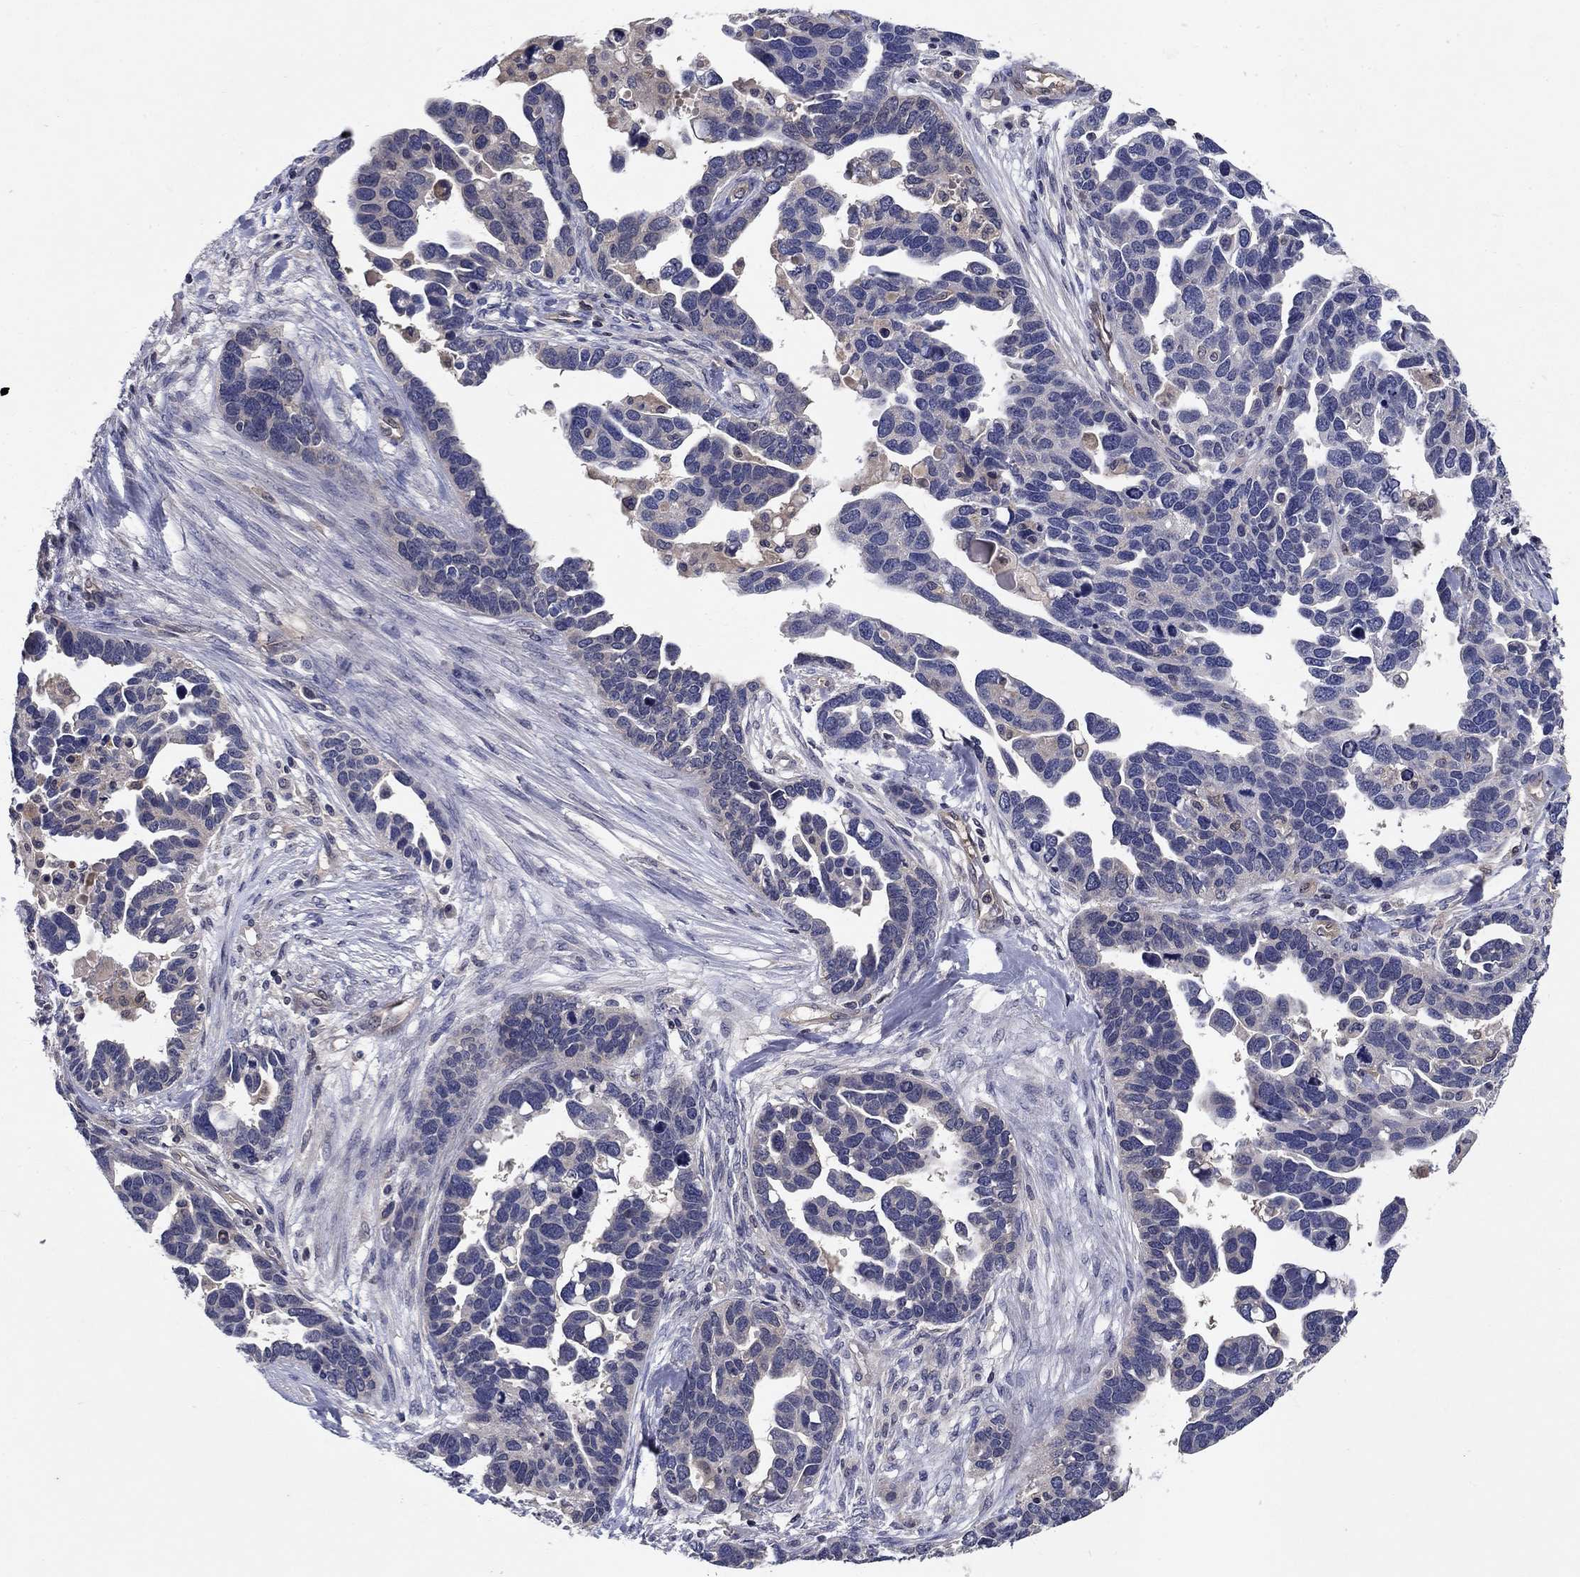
{"staining": {"intensity": "negative", "quantity": "none", "location": "none"}, "tissue": "ovarian cancer", "cell_type": "Tumor cells", "image_type": "cancer", "snomed": [{"axis": "morphology", "description": "Cystadenocarcinoma, serous, NOS"}, {"axis": "topography", "description": "Ovary"}], "caption": "Serous cystadenocarcinoma (ovarian) was stained to show a protein in brown. There is no significant staining in tumor cells. Brightfield microscopy of immunohistochemistry stained with DAB (3,3'-diaminobenzidine) (brown) and hematoxylin (blue), captured at high magnification.", "gene": "GLTP", "patient": {"sex": "female", "age": 54}}